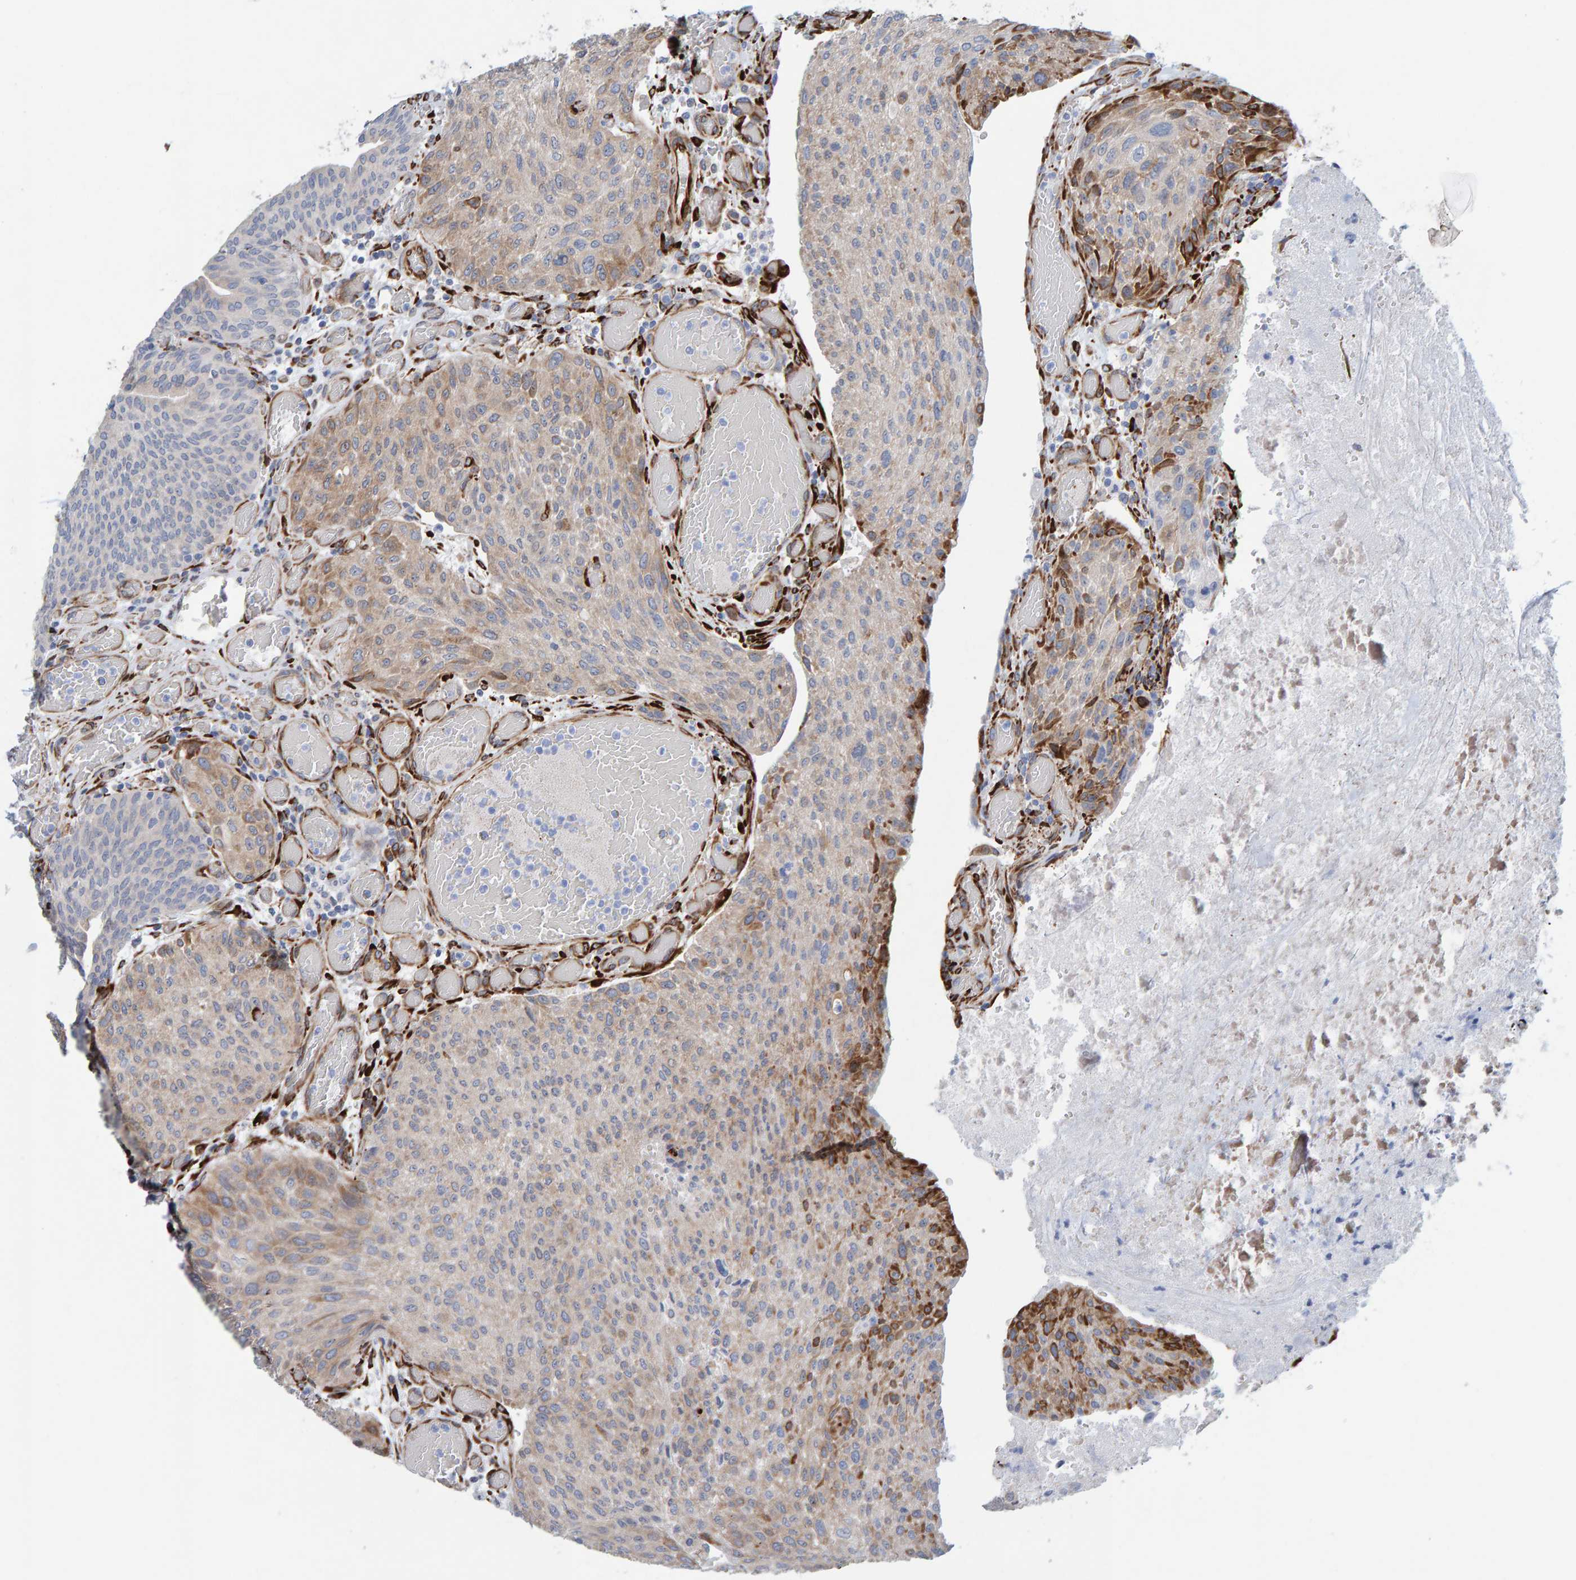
{"staining": {"intensity": "weak", "quantity": "<25%", "location": "cytoplasmic/membranous"}, "tissue": "urothelial cancer", "cell_type": "Tumor cells", "image_type": "cancer", "snomed": [{"axis": "morphology", "description": "Urothelial carcinoma, Low grade"}, {"axis": "morphology", "description": "Urothelial carcinoma, High grade"}, {"axis": "topography", "description": "Urinary bladder"}], "caption": "This image is of low-grade urothelial carcinoma stained with IHC to label a protein in brown with the nuclei are counter-stained blue. There is no expression in tumor cells.", "gene": "MMP16", "patient": {"sex": "male", "age": 35}}